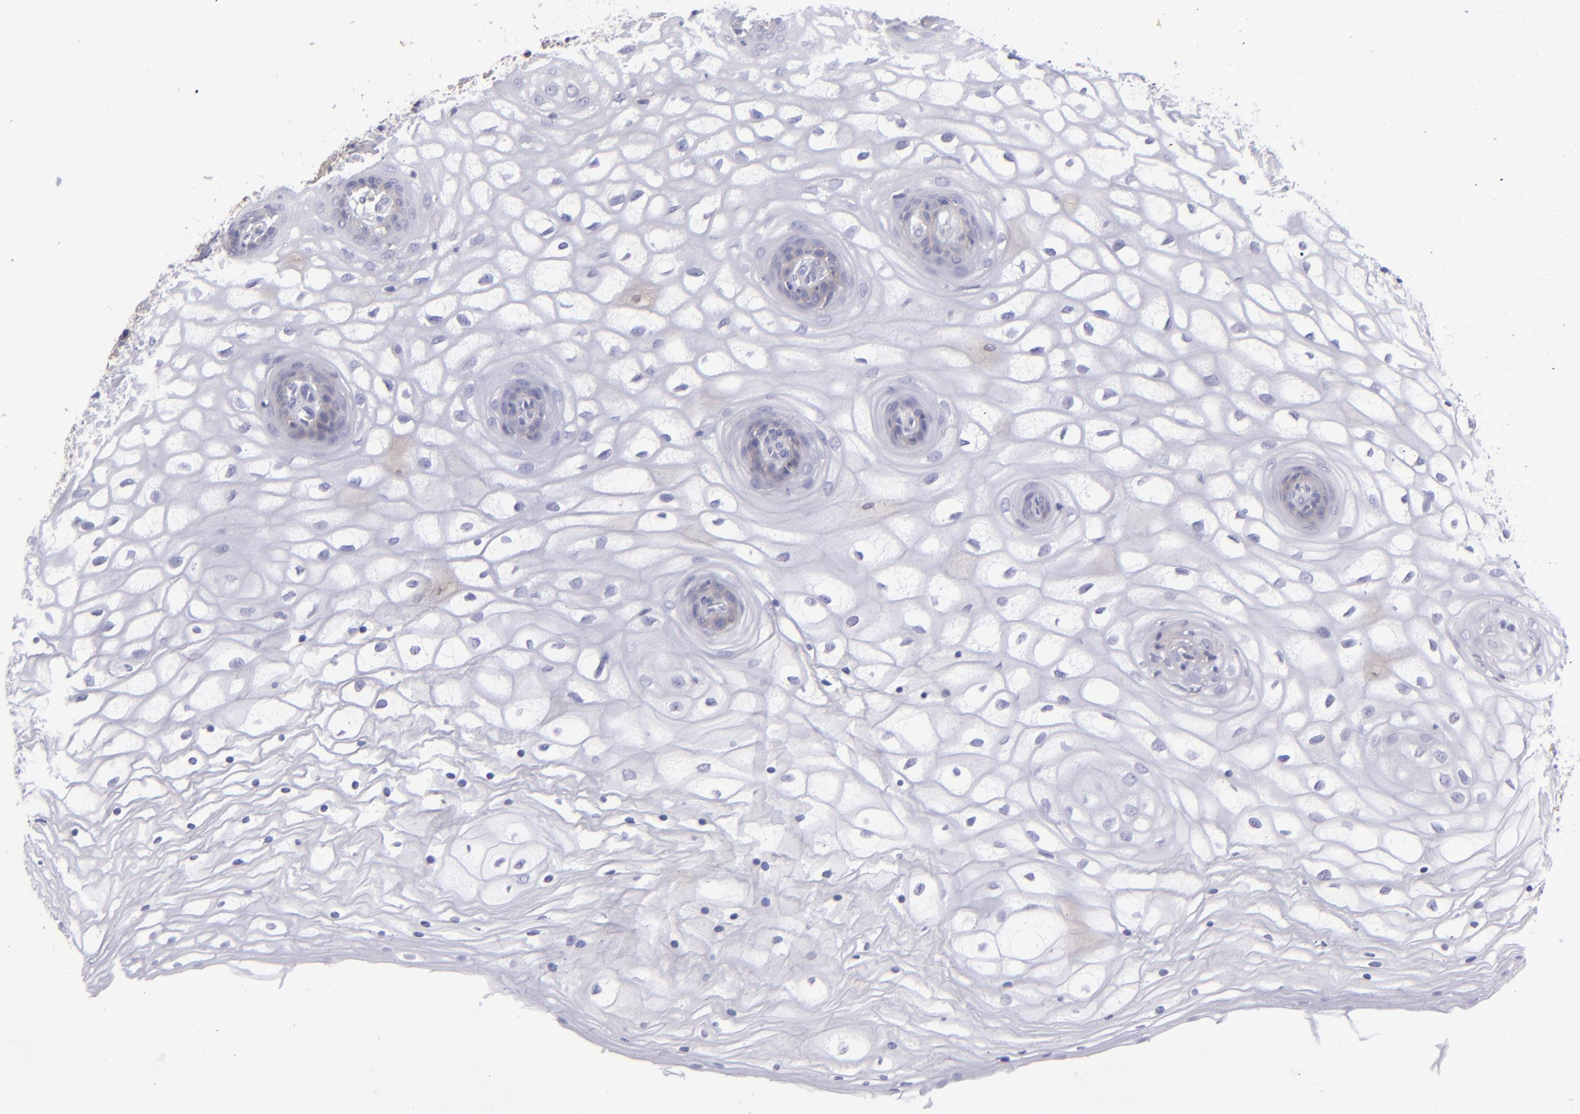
{"staining": {"intensity": "moderate", "quantity": "<25%", "location": "cytoplasmic/membranous"}, "tissue": "vagina", "cell_type": "Squamous epithelial cells", "image_type": "normal", "snomed": [{"axis": "morphology", "description": "Normal tissue, NOS"}, {"axis": "topography", "description": "Vagina"}], "caption": "Immunohistochemical staining of benign vagina demonstrates moderate cytoplasmic/membranous protein staining in about <25% of squamous epithelial cells.", "gene": "BSG", "patient": {"sex": "female", "age": 34}}